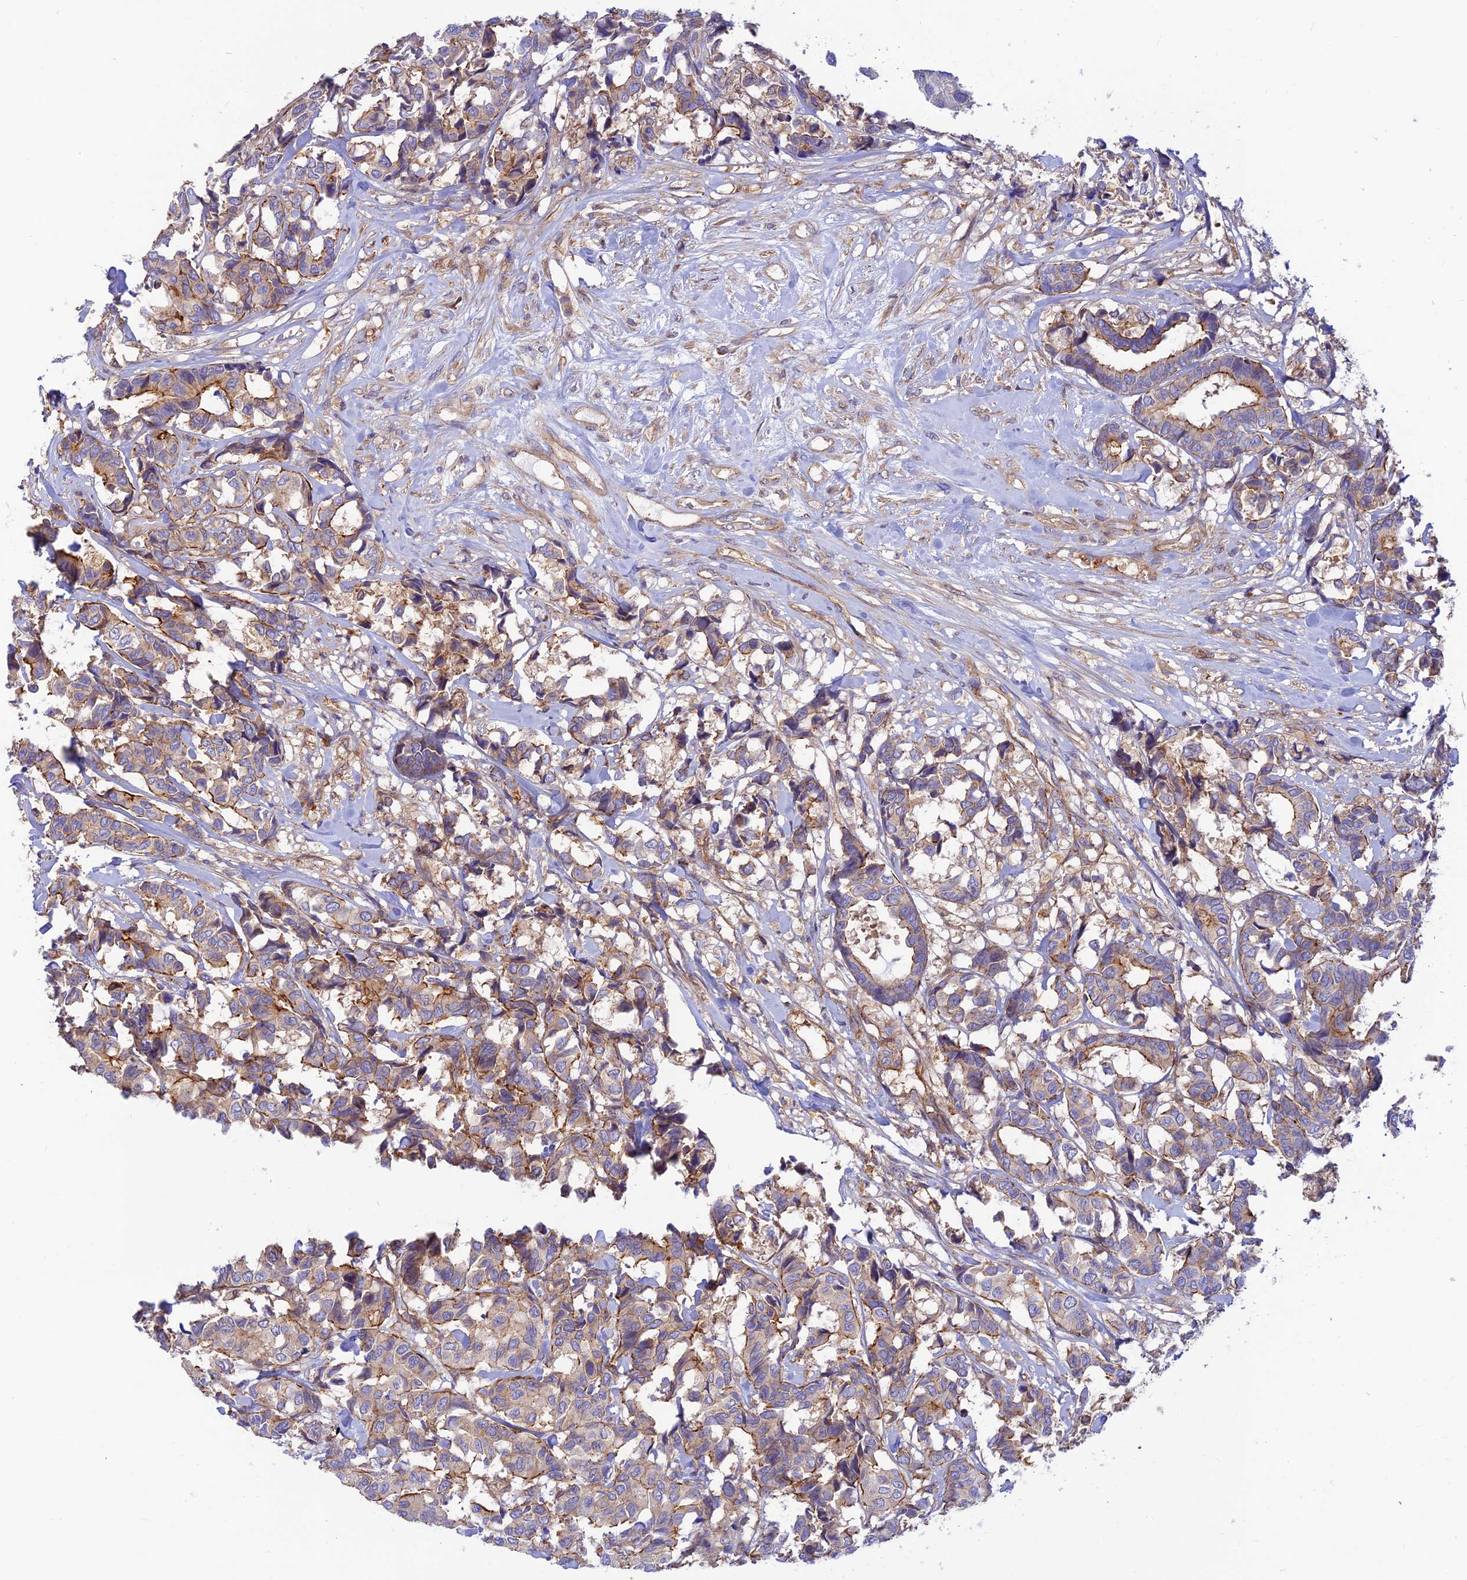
{"staining": {"intensity": "moderate", "quantity": "<25%", "location": "cytoplasmic/membranous"}, "tissue": "breast cancer", "cell_type": "Tumor cells", "image_type": "cancer", "snomed": [{"axis": "morphology", "description": "Normal tissue, NOS"}, {"axis": "morphology", "description": "Duct carcinoma"}, {"axis": "topography", "description": "Breast"}], "caption": "Breast intraductal carcinoma tissue shows moderate cytoplasmic/membranous staining in approximately <25% of tumor cells, visualized by immunohistochemistry.", "gene": "PPP1R12C", "patient": {"sex": "female", "age": 87}}